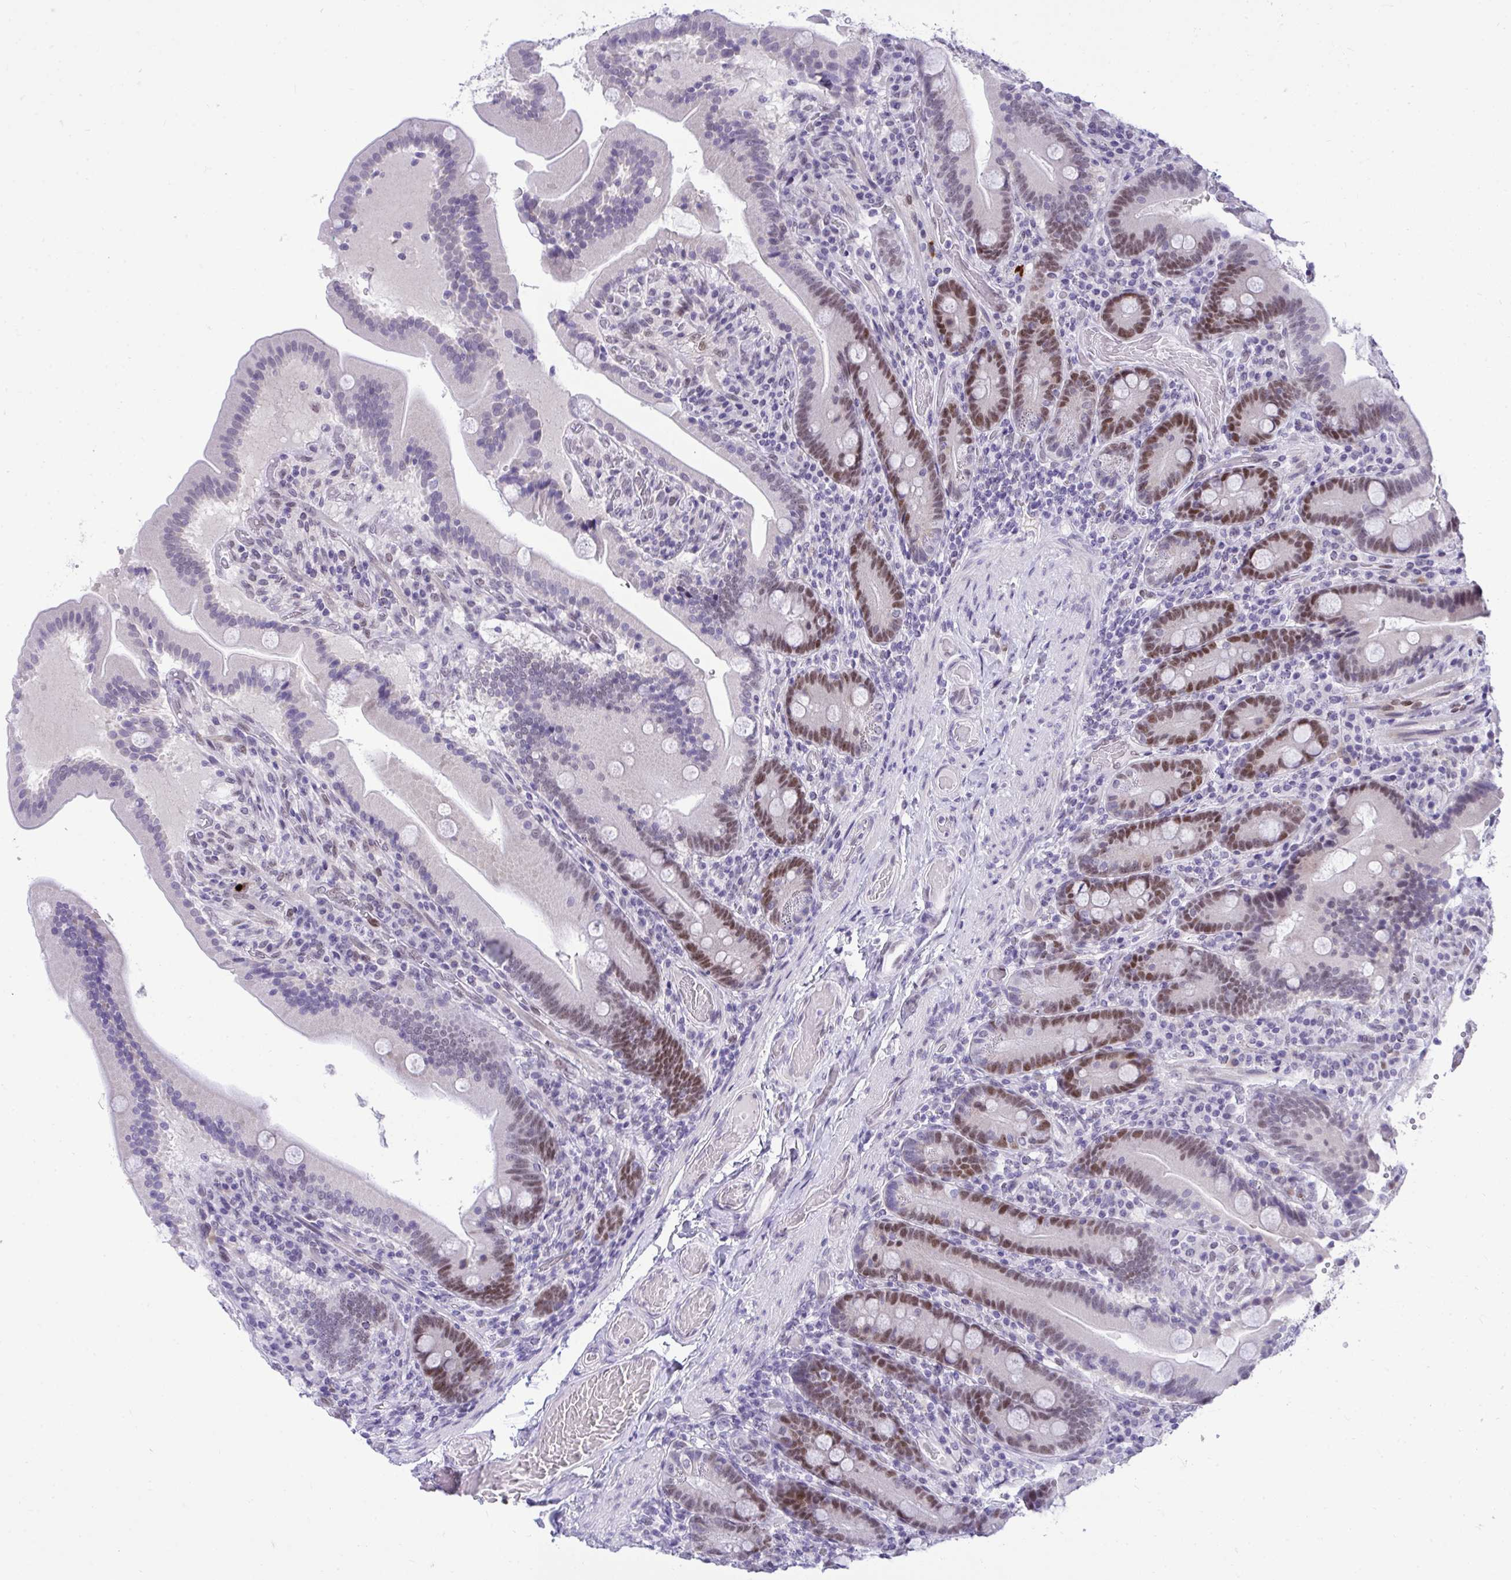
{"staining": {"intensity": "moderate", "quantity": "25%-75%", "location": "nuclear"}, "tissue": "duodenum", "cell_type": "Glandular cells", "image_type": "normal", "snomed": [{"axis": "morphology", "description": "Normal tissue, NOS"}, {"axis": "topography", "description": "Duodenum"}], "caption": "The immunohistochemical stain shows moderate nuclear staining in glandular cells of benign duodenum. The staining is performed using DAB (3,3'-diaminobenzidine) brown chromogen to label protein expression. The nuclei are counter-stained blue using hematoxylin.", "gene": "TEAD4", "patient": {"sex": "female", "age": 62}}